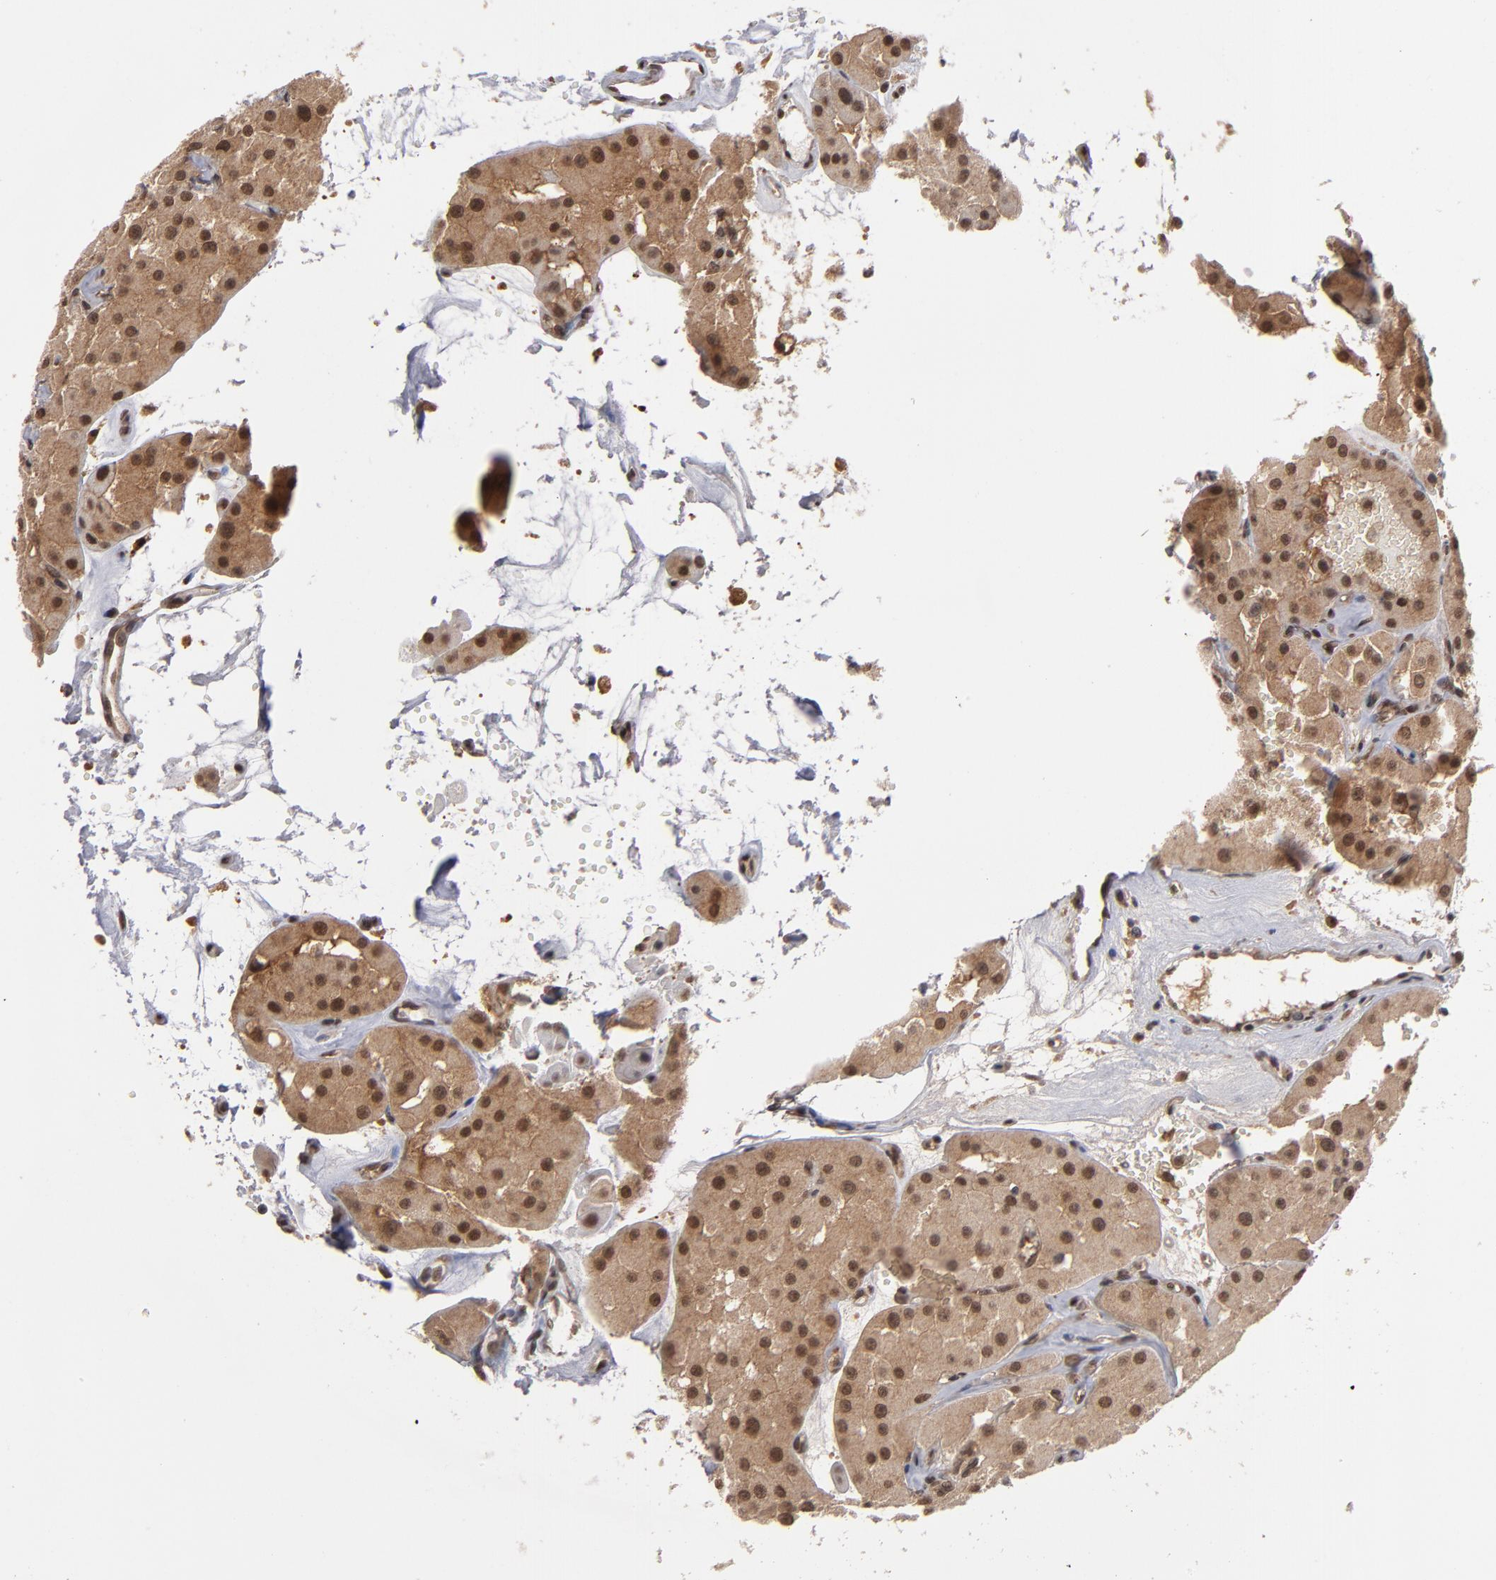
{"staining": {"intensity": "moderate", "quantity": ">75%", "location": "cytoplasmic/membranous,nuclear"}, "tissue": "renal cancer", "cell_type": "Tumor cells", "image_type": "cancer", "snomed": [{"axis": "morphology", "description": "Adenocarcinoma, uncertain malignant potential"}, {"axis": "topography", "description": "Kidney"}], "caption": "Renal cancer (adenocarcinoma,  uncertain malignant potential) tissue displays moderate cytoplasmic/membranous and nuclear positivity in approximately >75% of tumor cells, visualized by immunohistochemistry. (Stains: DAB (3,3'-diaminobenzidine) in brown, nuclei in blue, Microscopy: brightfield microscopy at high magnification).", "gene": "HUWE1", "patient": {"sex": "male", "age": 63}}